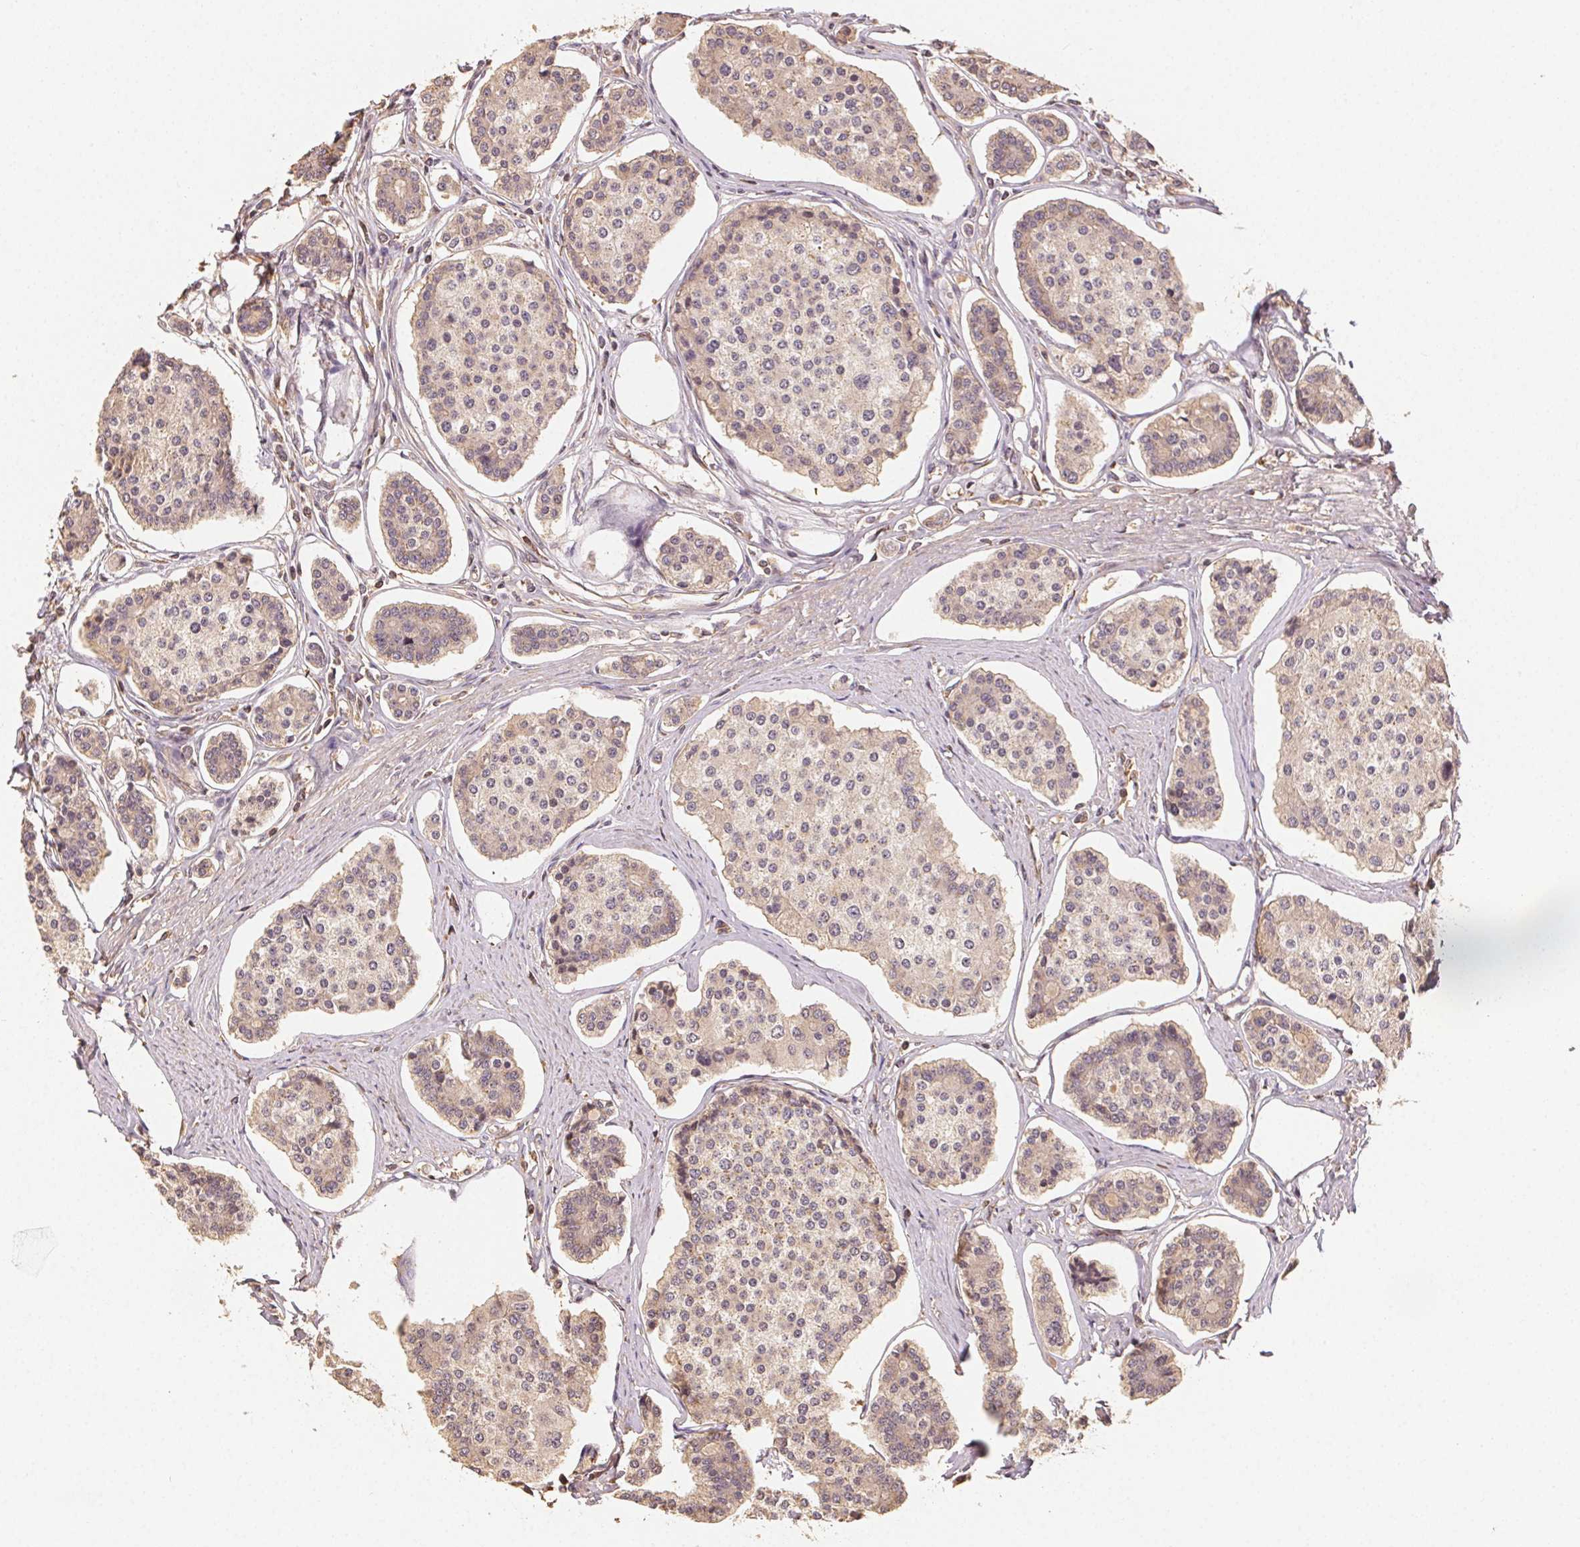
{"staining": {"intensity": "weak", "quantity": "25%-75%", "location": "cytoplasmic/membranous"}, "tissue": "carcinoid", "cell_type": "Tumor cells", "image_type": "cancer", "snomed": [{"axis": "morphology", "description": "Carcinoid, malignant, NOS"}, {"axis": "topography", "description": "Small intestine"}], "caption": "About 25%-75% of tumor cells in human carcinoid (malignant) demonstrate weak cytoplasmic/membranous protein expression as visualized by brown immunohistochemical staining.", "gene": "RALA", "patient": {"sex": "female", "age": 65}}